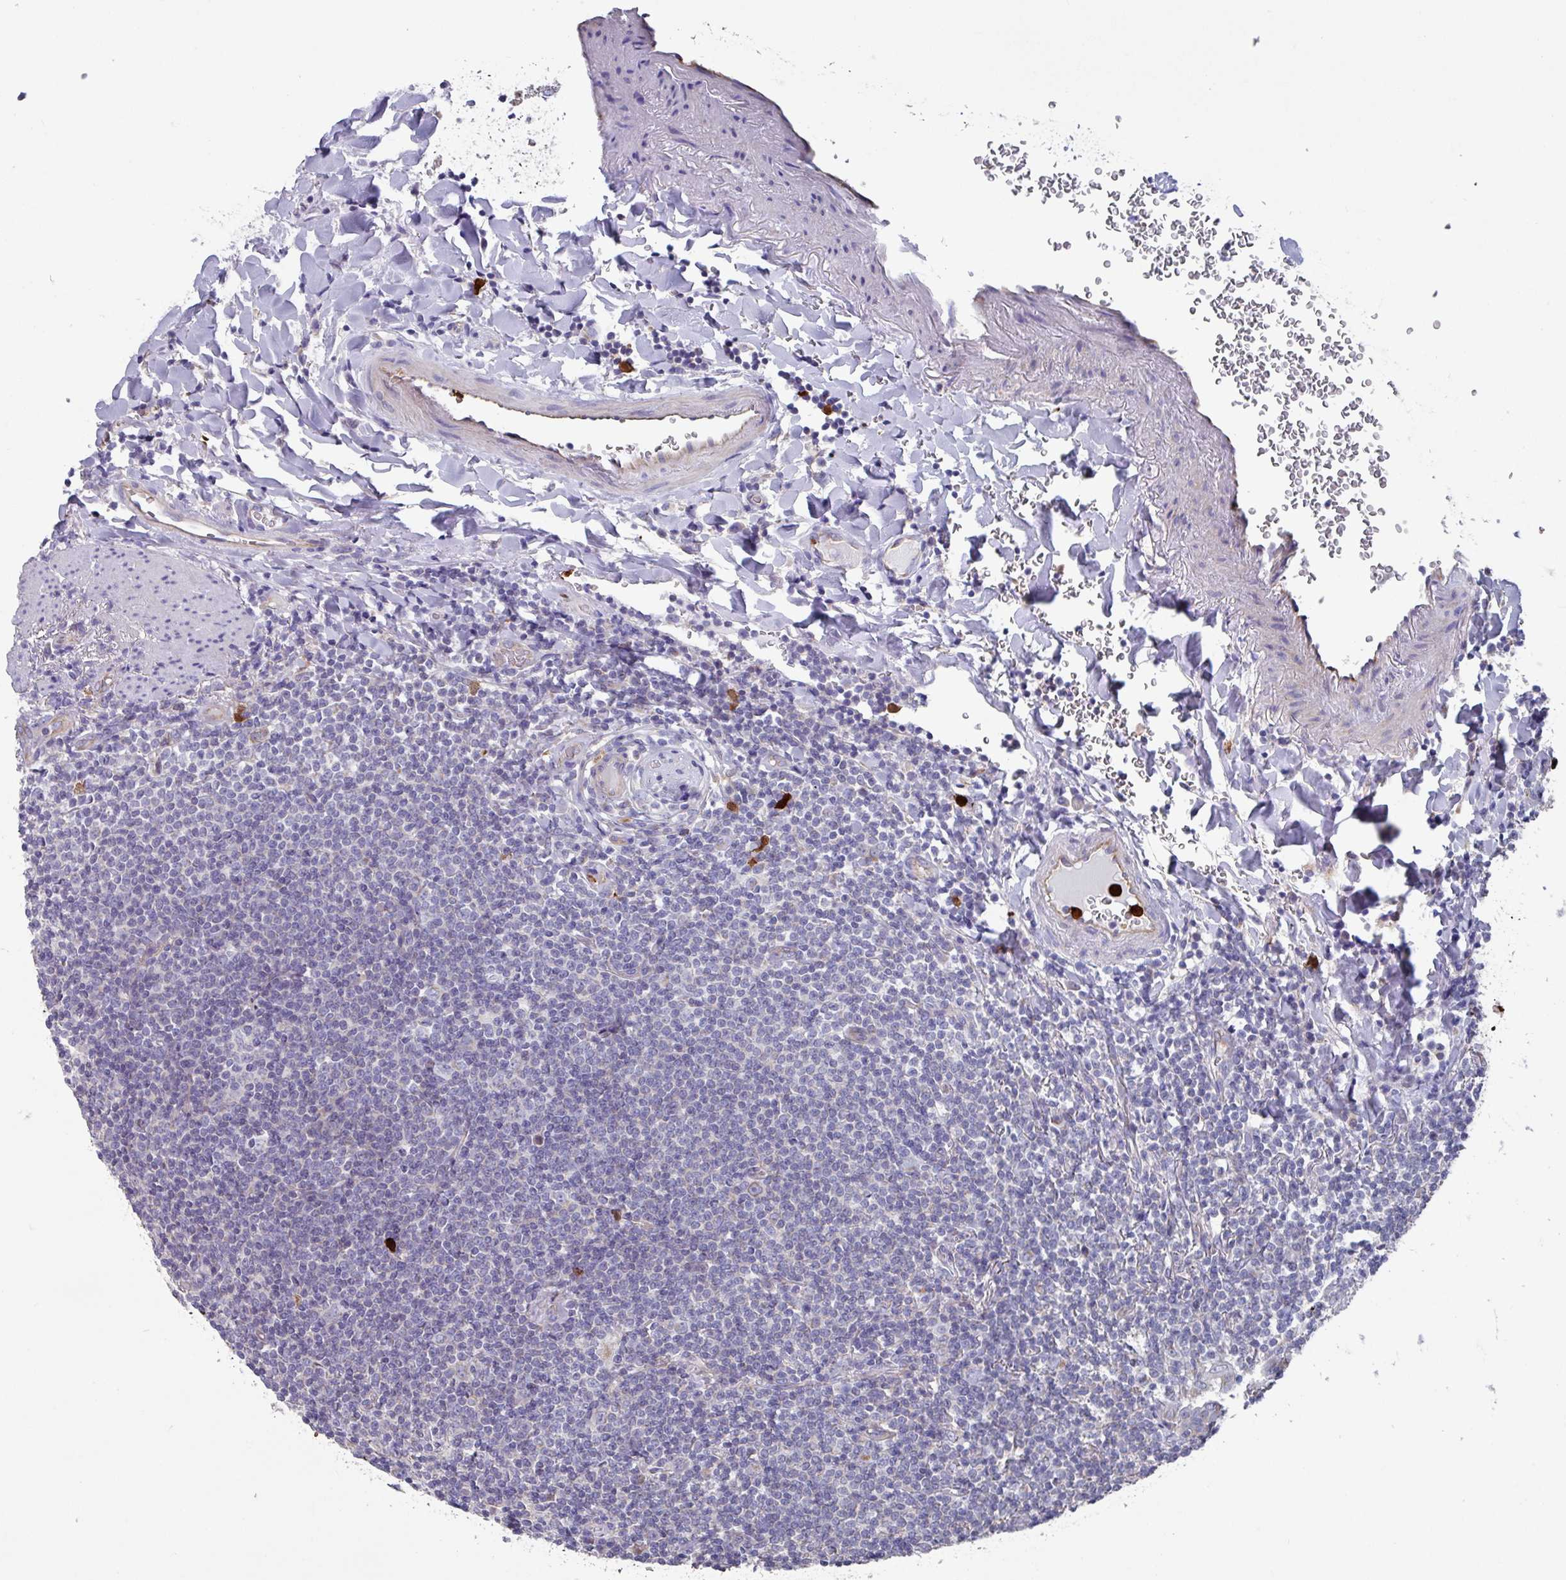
{"staining": {"intensity": "negative", "quantity": "none", "location": "none"}, "tissue": "lymphoma", "cell_type": "Tumor cells", "image_type": "cancer", "snomed": [{"axis": "morphology", "description": "Malignant lymphoma, non-Hodgkin's type, Low grade"}, {"axis": "topography", "description": "Lung"}], "caption": "Protein analysis of lymphoma shows no significant positivity in tumor cells. The staining is performed using DAB brown chromogen with nuclei counter-stained in using hematoxylin.", "gene": "UQCC2", "patient": {"sex": "female", "age": 71}}